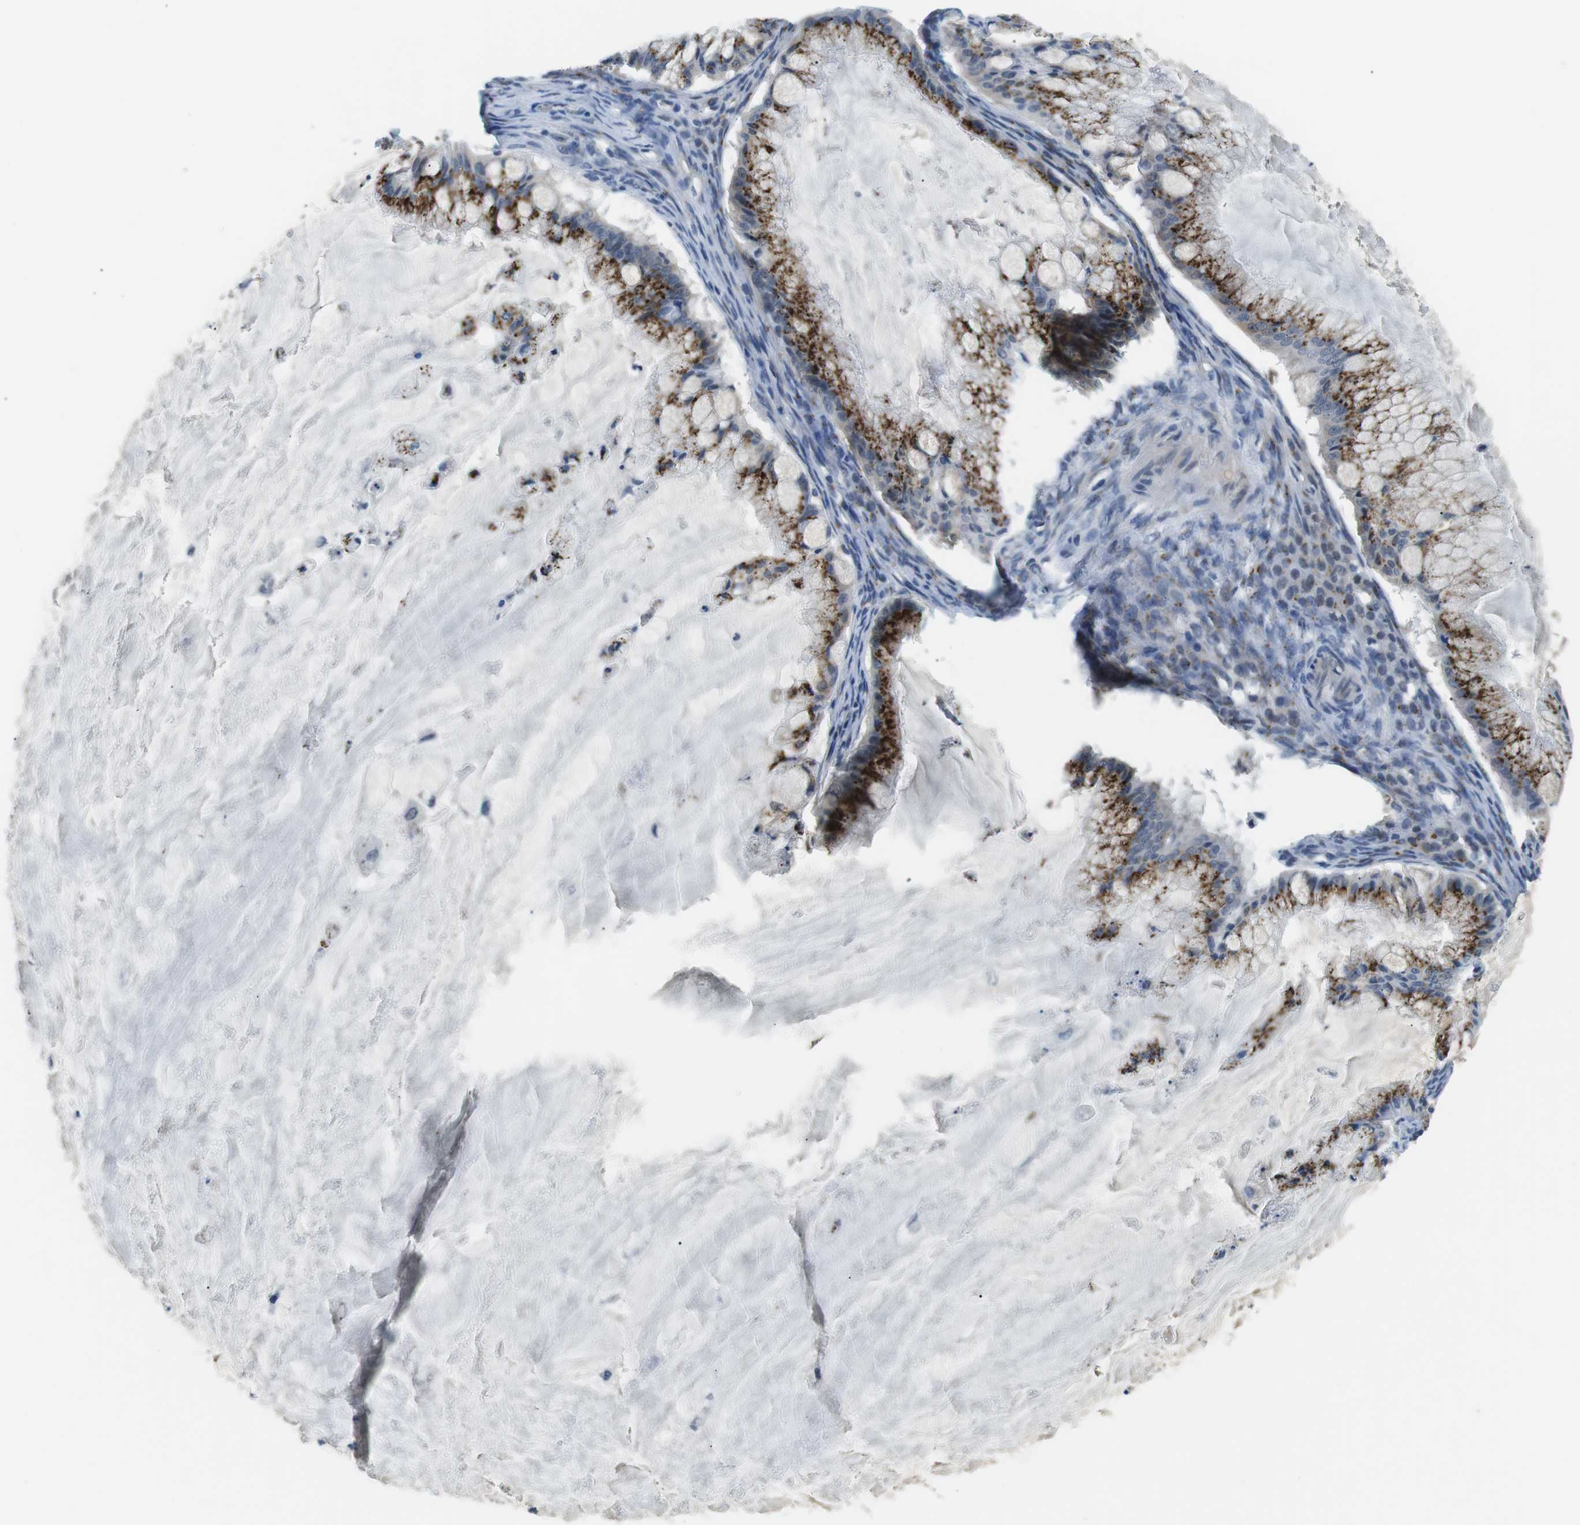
{"staining": {"intensity": "moderate", "quantity": ">75%", "location": "cytoplasmic/membranous"}, "tissue": "ovarian cancer", "cell_type": "Tumor cells", "image_type": "cancer", "snomed": [{"axis": "morphology", "description": "Cystadenocarcinoma, mucinous, NOS"}, {"axis": "topography", "description": "Ovary"}], "caption": "A brown stain labels moderate cytoplasmic/membranous positivity of a protein in ovarian cancer tumor cells.", "gene": "WSCD1", "patient": {"sex": "female", "age": 57}}